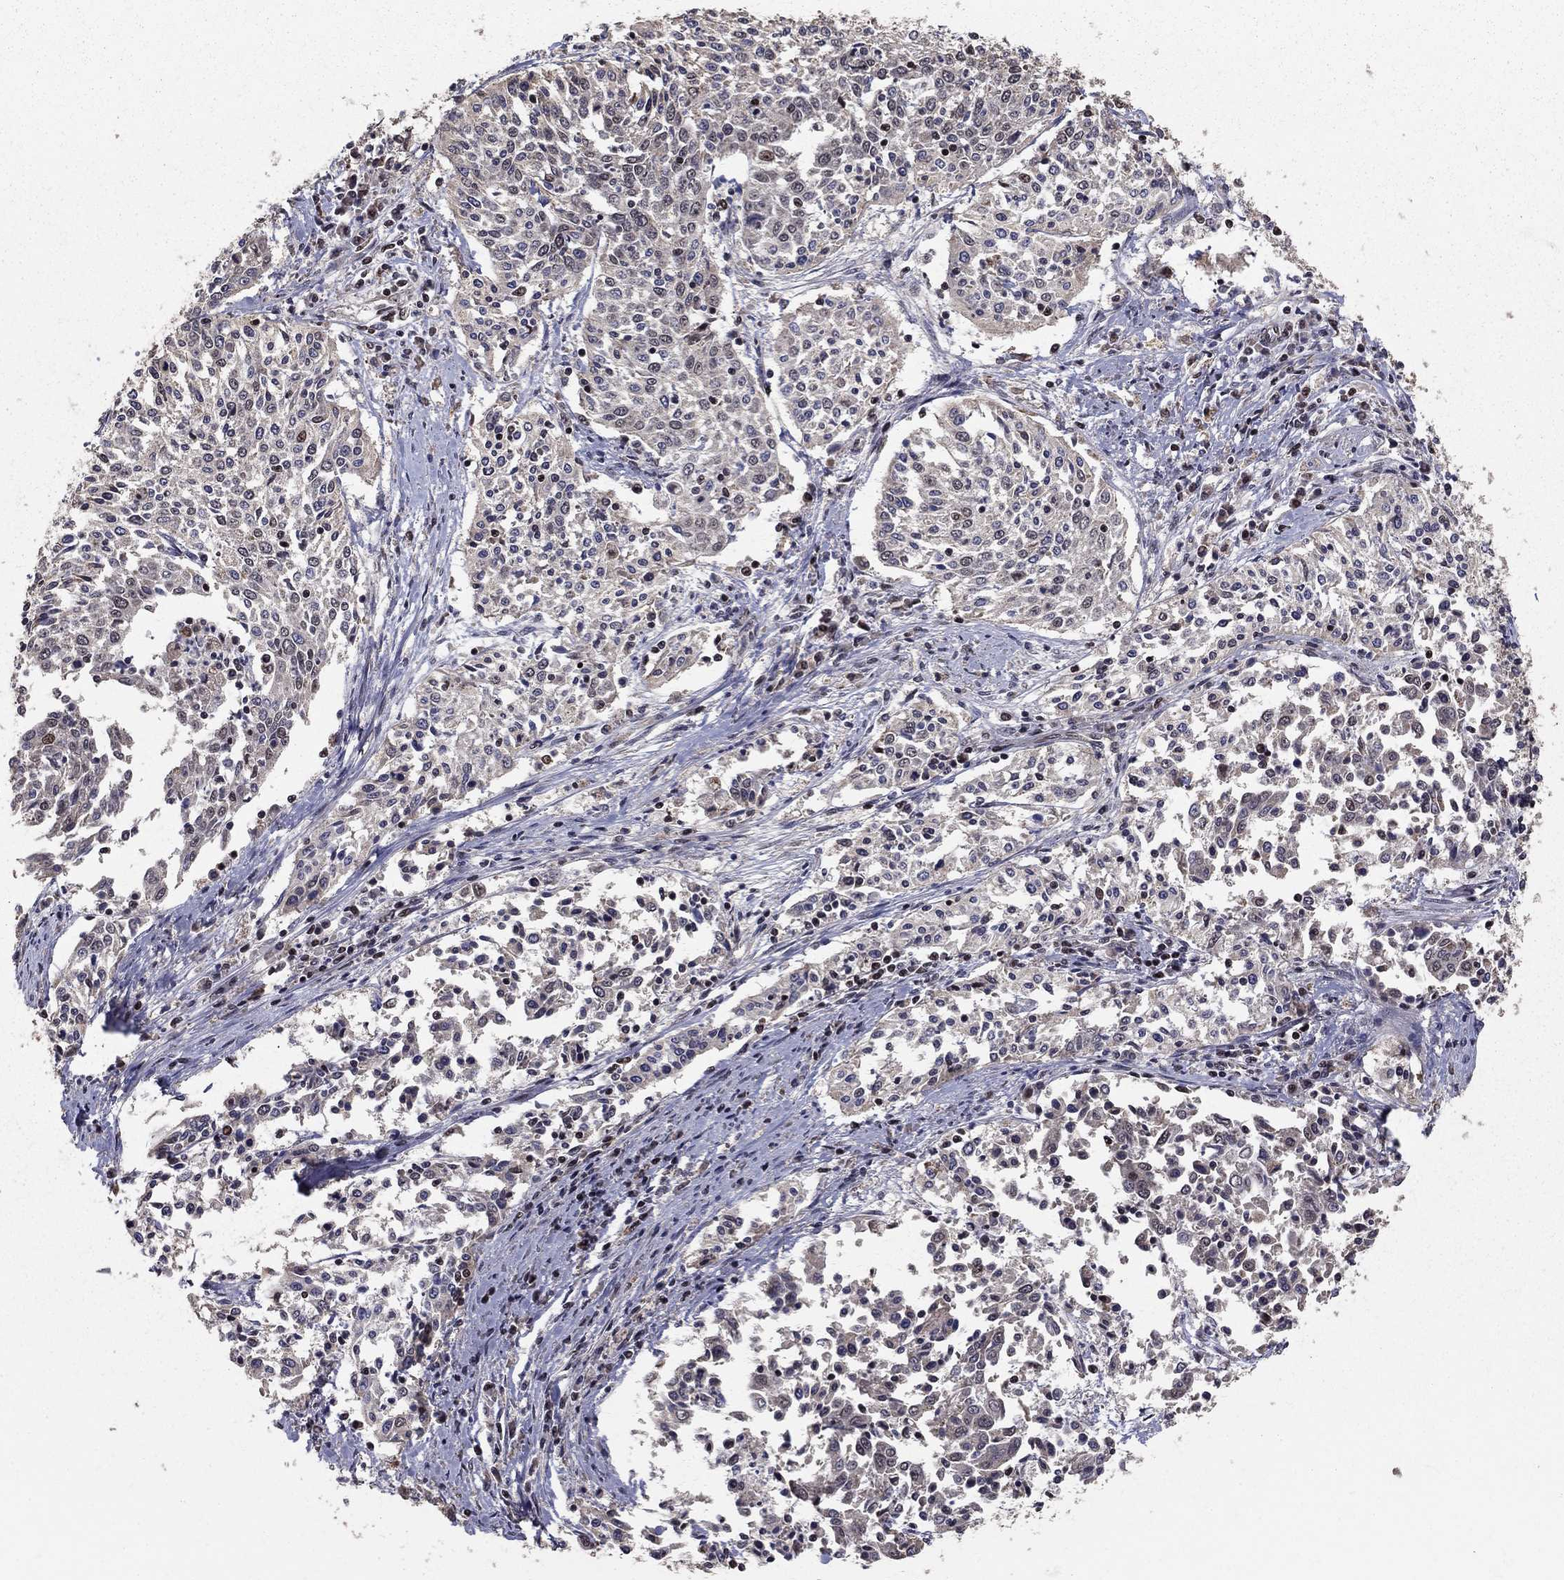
{"staining": {"intensity": "negative", "quantity": "none", "location": "none"}, "tissue": "cervical cancer", "cell_type": "Tumor cells", "image_type": "cancer", "snomed": [{"axis": "morphology", "description": "Squamous cell carcinoma, NOS"}, {"axis": "topography", "description": "Cervix"}], "caption": "Human cervical cancer stained for a protein using immunohistochemistry (IHC) displays no positivity in tumor cells.", "gene": "ACOT13", "patient": {"sex": "female", "age": 41}}